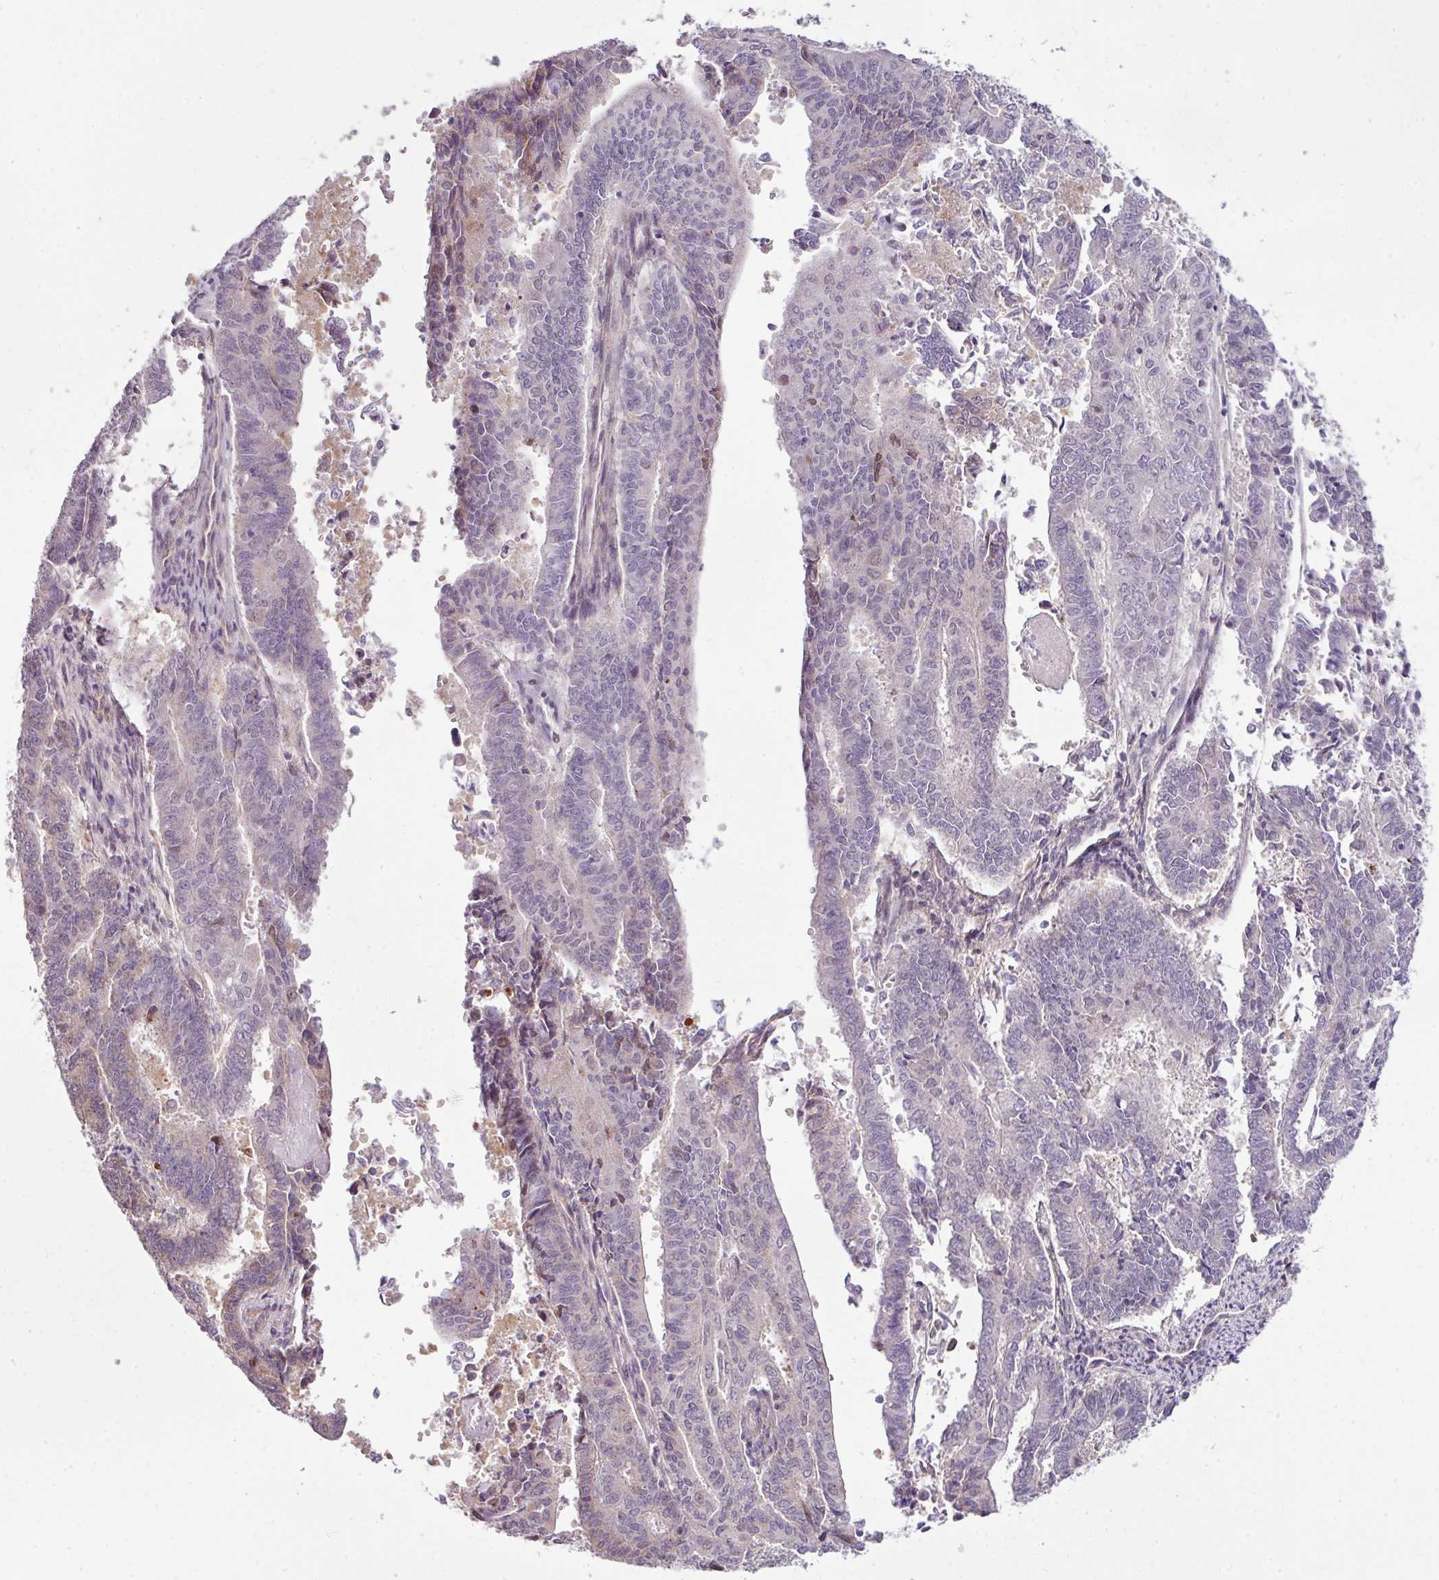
{"staining": {"intensity": "negative", "quantity": "none", "location": "none"}, "tissue": "endometrial cancer", "cell_type": "Tumor cells", "image_type": "cancer", "snomed": [{"axis": "morphology", "description": "Adenocarcinoma, NOS"}, {"axis": "topography", "description": "Endometrium"}], "caption": "Immunohistochemical staining of endometrial adenocarcinoma reveals no significant staining in tumor cells.", "gene": "DERPC", "patient": {"sex": "female", "age": 59}}